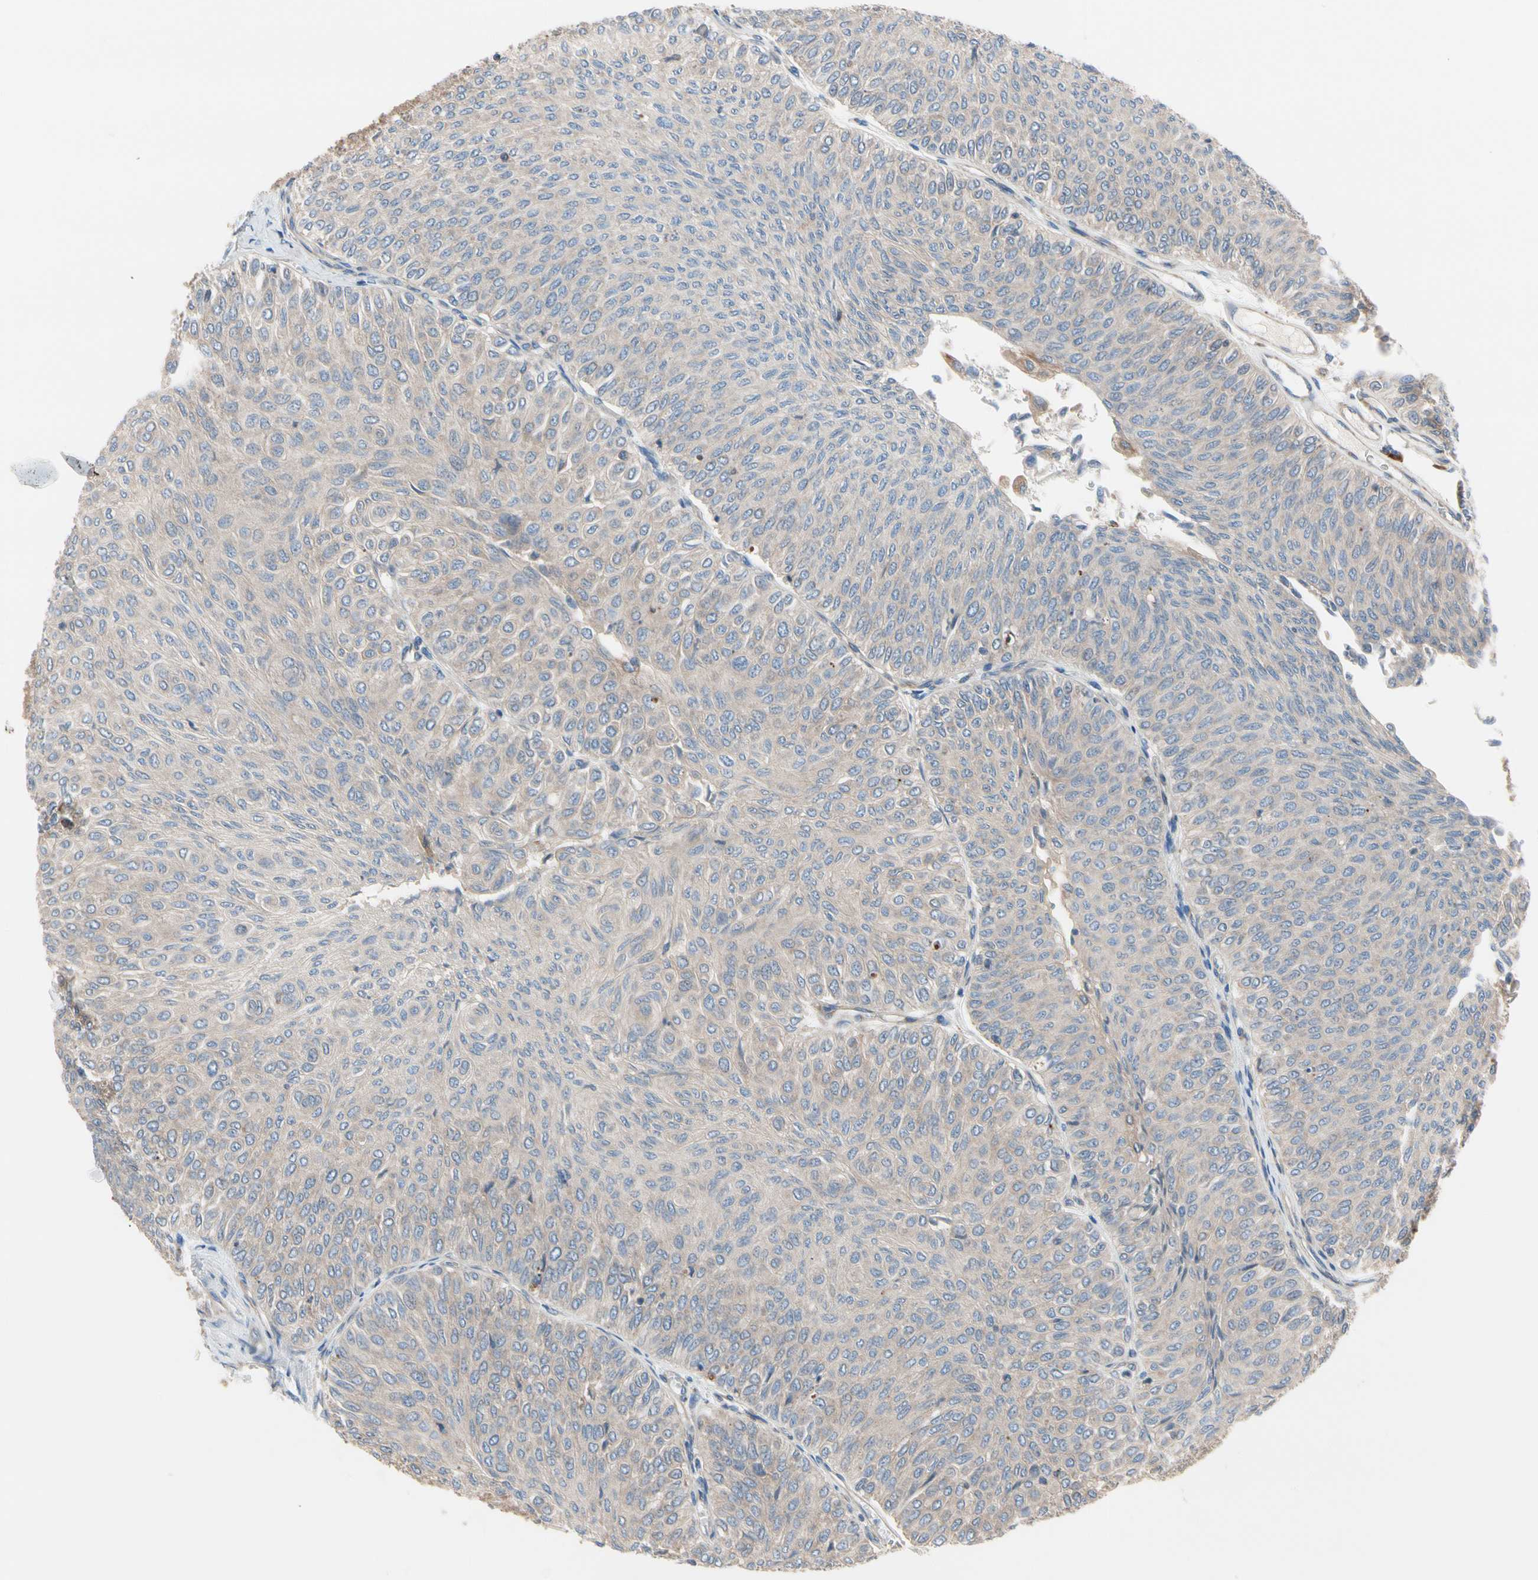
{"staining": {"intensity": "weak", "quantity": ">75%", "location": "cytoplasmic/membranous"}, "tissue": "urothelial cancer", "cell_type": "Tumor cells", "image_type": "cancer", "snomed": [{"axis": "morphology", "description": "Urothelial carcinoma, Low grade"}, {"axis": "topography", "description": "Urinary bladder"}], "caption": "Urothelial carcinoma (low-grade) stained with DAB (3,3'-diaminobenzidine) IHC shows low levels of weak cytoplasmic/membranous expression in about >75% of tumor cells.", "gene": "ROCK1", "patient": {"sex": "male", "age": 78}}